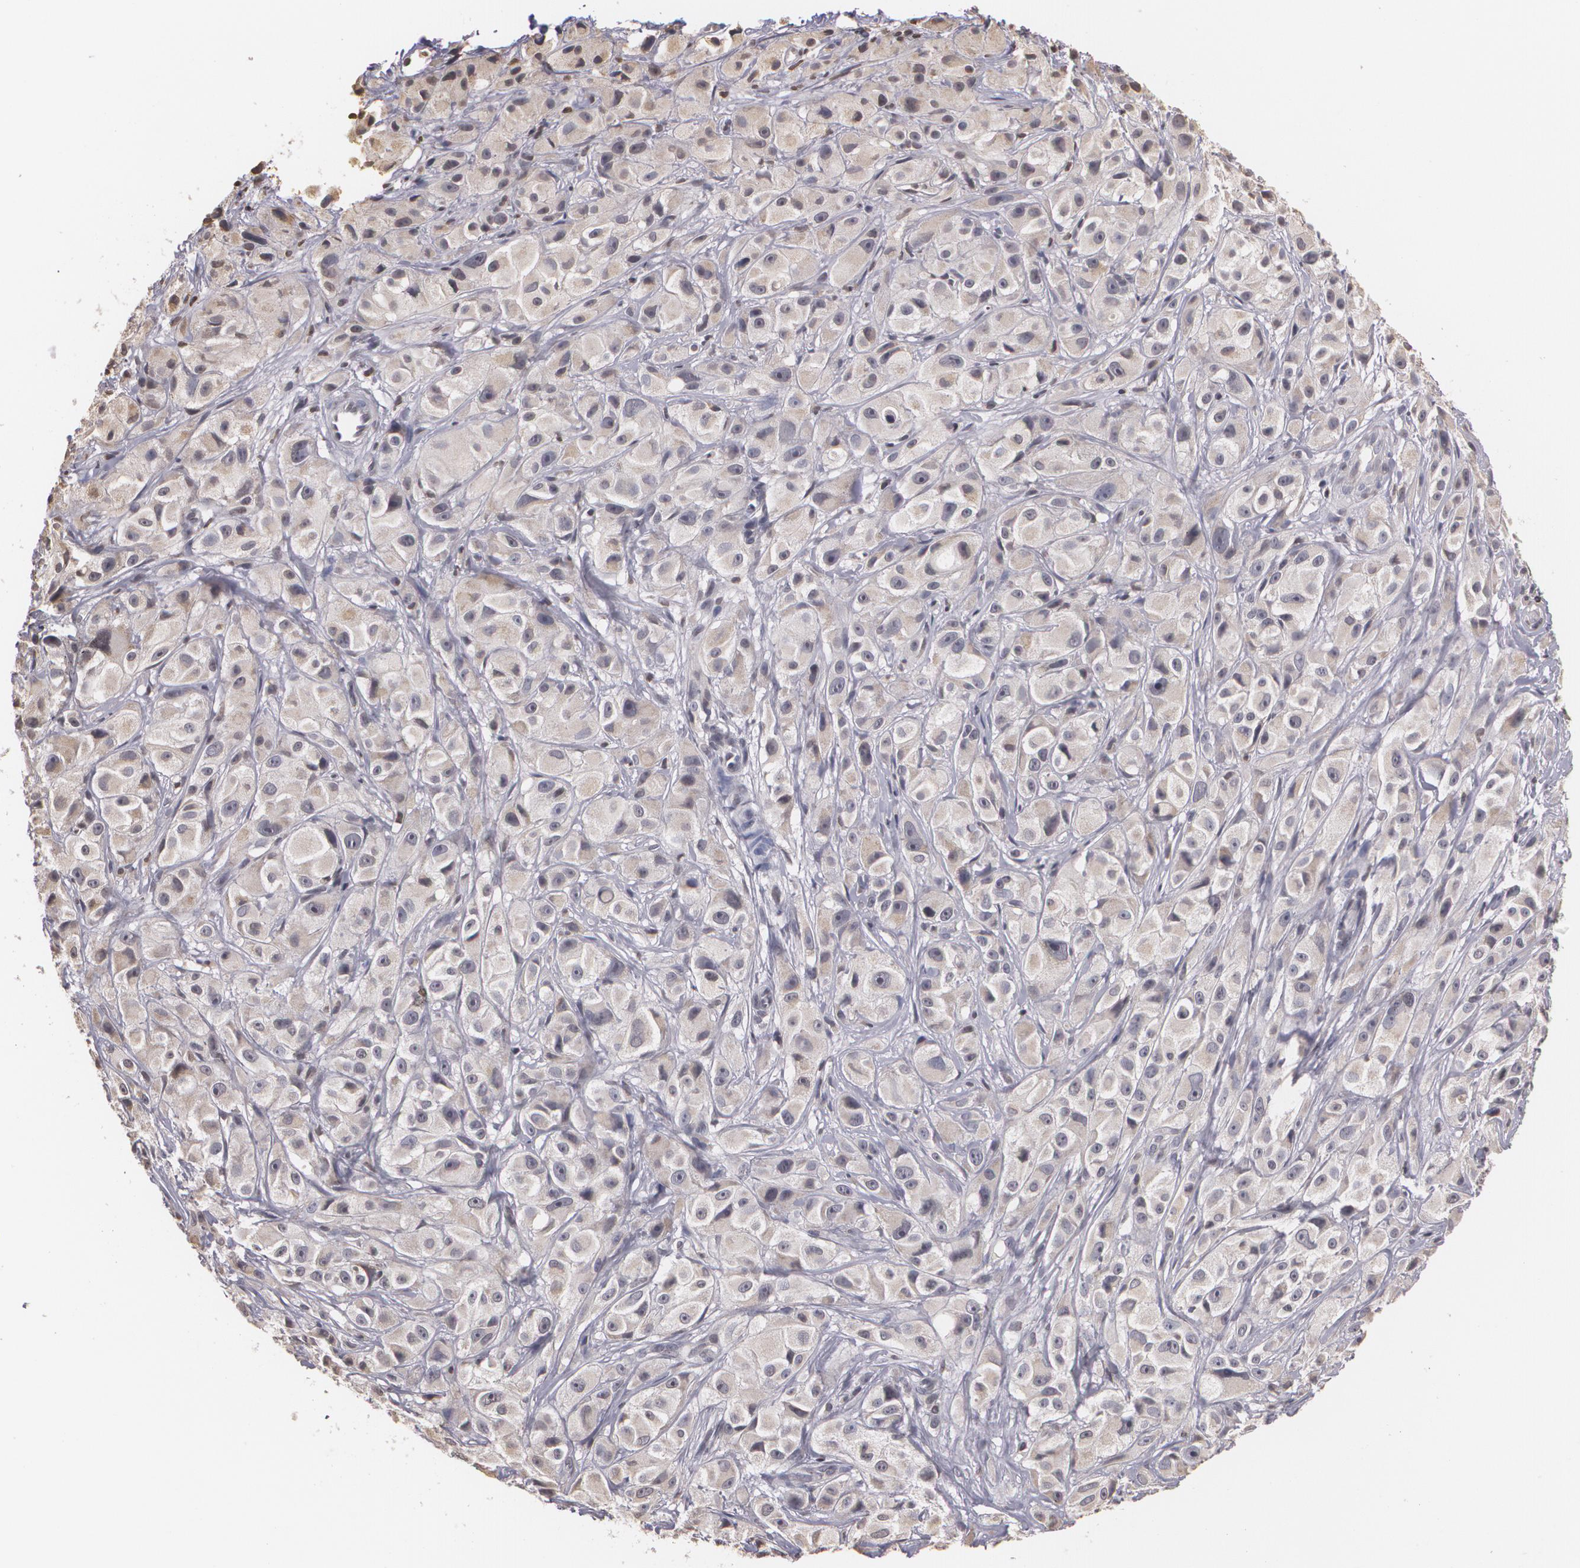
{"staining": {"intensity": "negative", "quantity": "none", "location": "none"}, "tissue": "melanoma", "cell_type": "Tumor cells", "image_type": "cancer", "snomed": [{"axis": "morphology", "description": "Malignant melanoma, NOS"}, {"axis": "topography", "description": "Skin"}], "caption": "Immunohistochemistry (IHC) of human melanoma displays no positivity in tumor cells. (DAB immunohistochemistry visualized using brightfield microscopy, high magnification).", "gene": "THRB", "patient": {"sex": "male", "age": 56}}